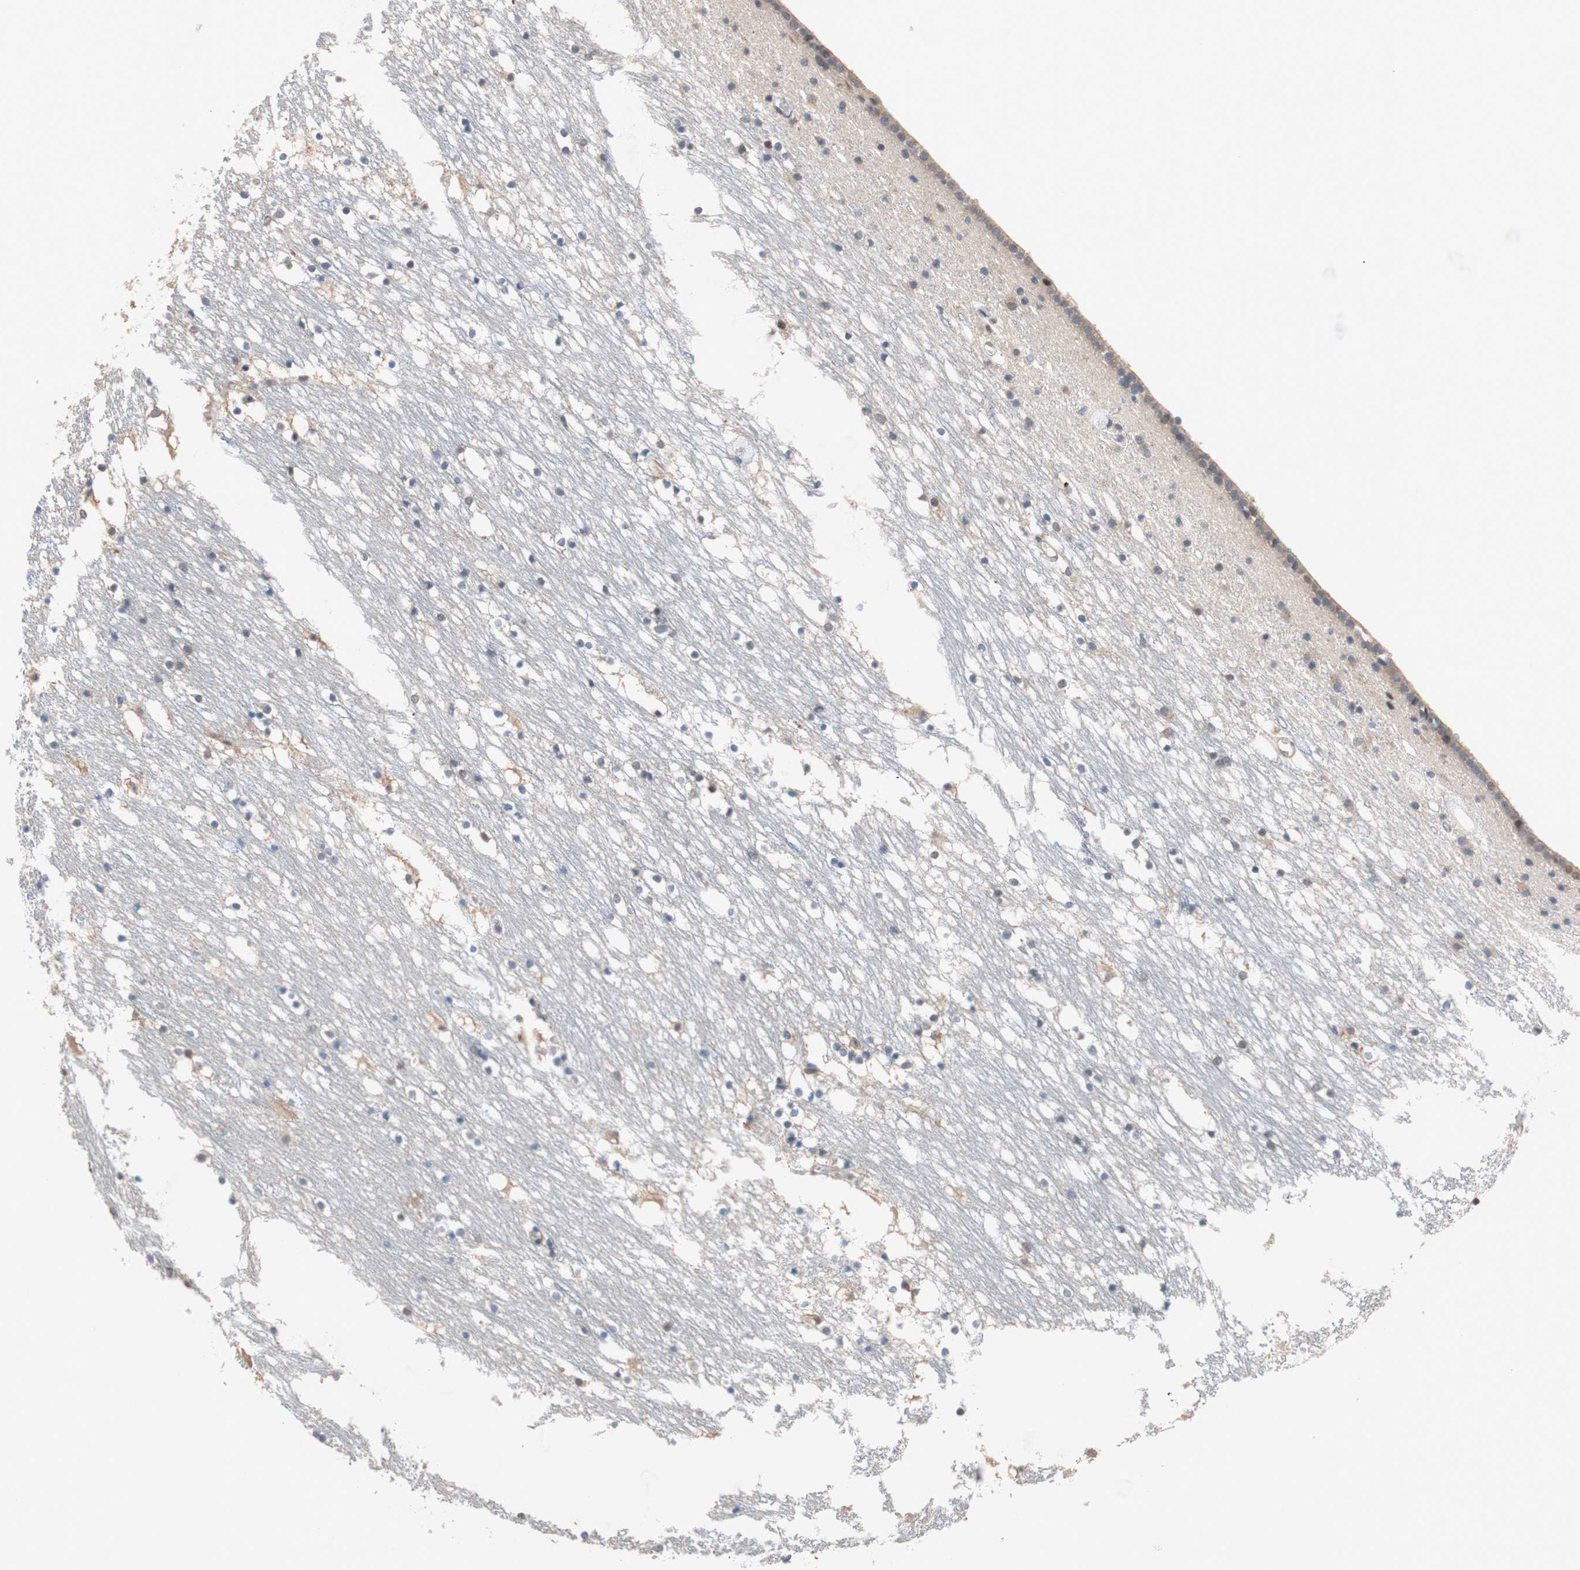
{"staining": {"intensity": "moderate", "quantity": "<25%", "location": "cytoplasmic/membranous,nuclear"}, "tissue": "caudate", "cell_type": "Glial cells", "image_type": "normal", "snomed": [{"axis": "morphology", "description": "Normal tissue, NOS"}, {"axis": "topography", "description": "Lateral ventricle wall"}], "caption": "Normal caudate displays moderate cytoplasmic/membranous,nuclear staining in about <25% of glial cells.", "gene": "GART", "patient": {"sex": "male", "age": 45}}